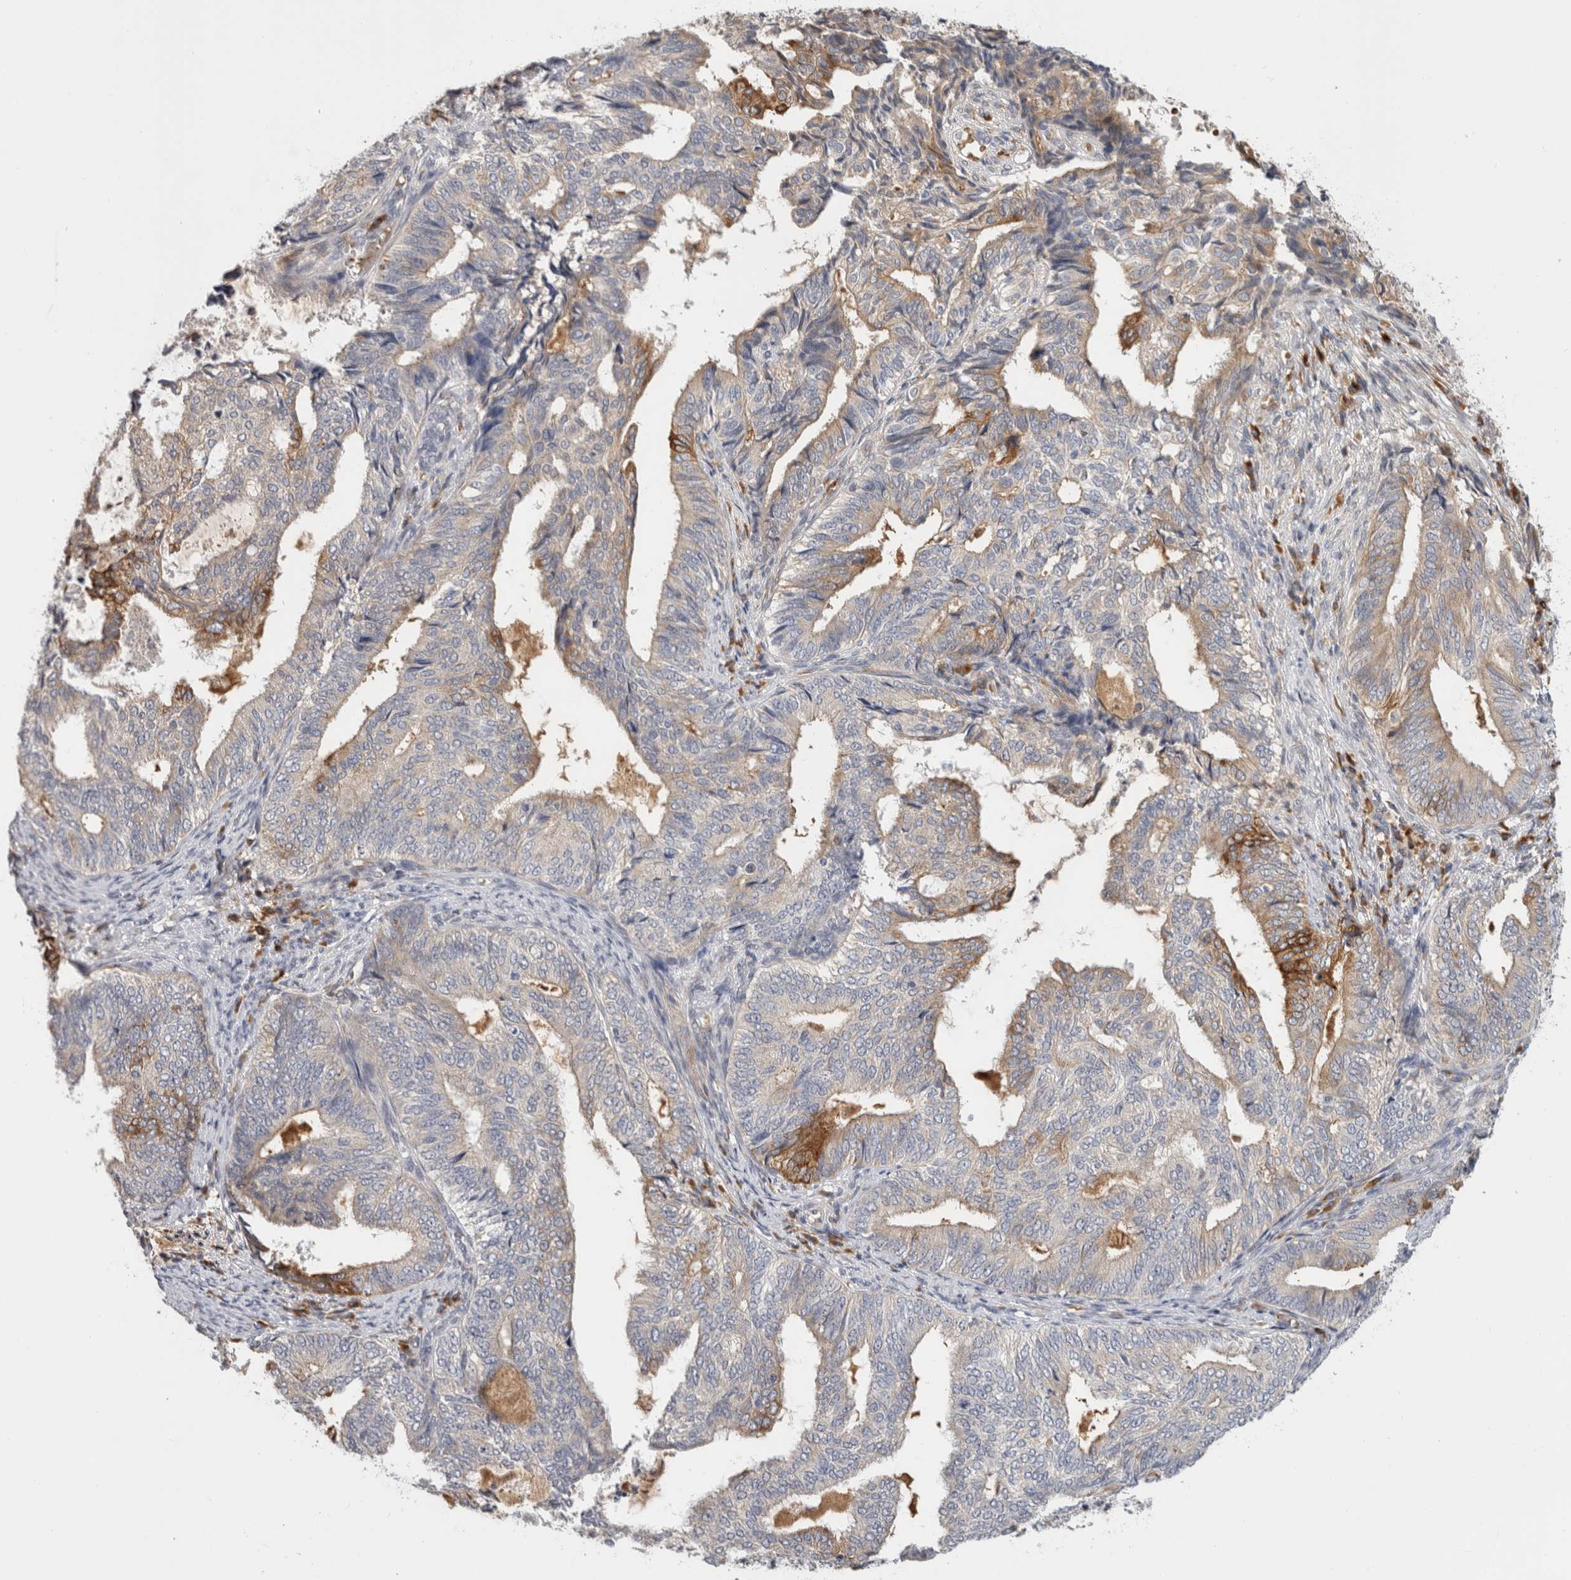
{"staining": {"intensity": "strong", "quantity": "<25%", "location": "cytoplasmic/membranous"}, "tissue": "endometrial cancer", "cell_type": "Tumor cells", "image_type": "cancer", "snomed": [{"axis": "morphology", "description": "Adenocarcinoma, NOS"}, {"axis": "topography", "description": "Endometrium"}], "caption": "Immunohistochemical staining of endometrial cancer displays strong cytoplasmic/membranous protein staining in approximately <25% of tumor cells. (DAB (3,3'-diaminobenzidine) IHC, brown staining for protein, blue staining for nuclei).", "gene": "APOL2", "patient": {"sex": "female", "age": 58}}